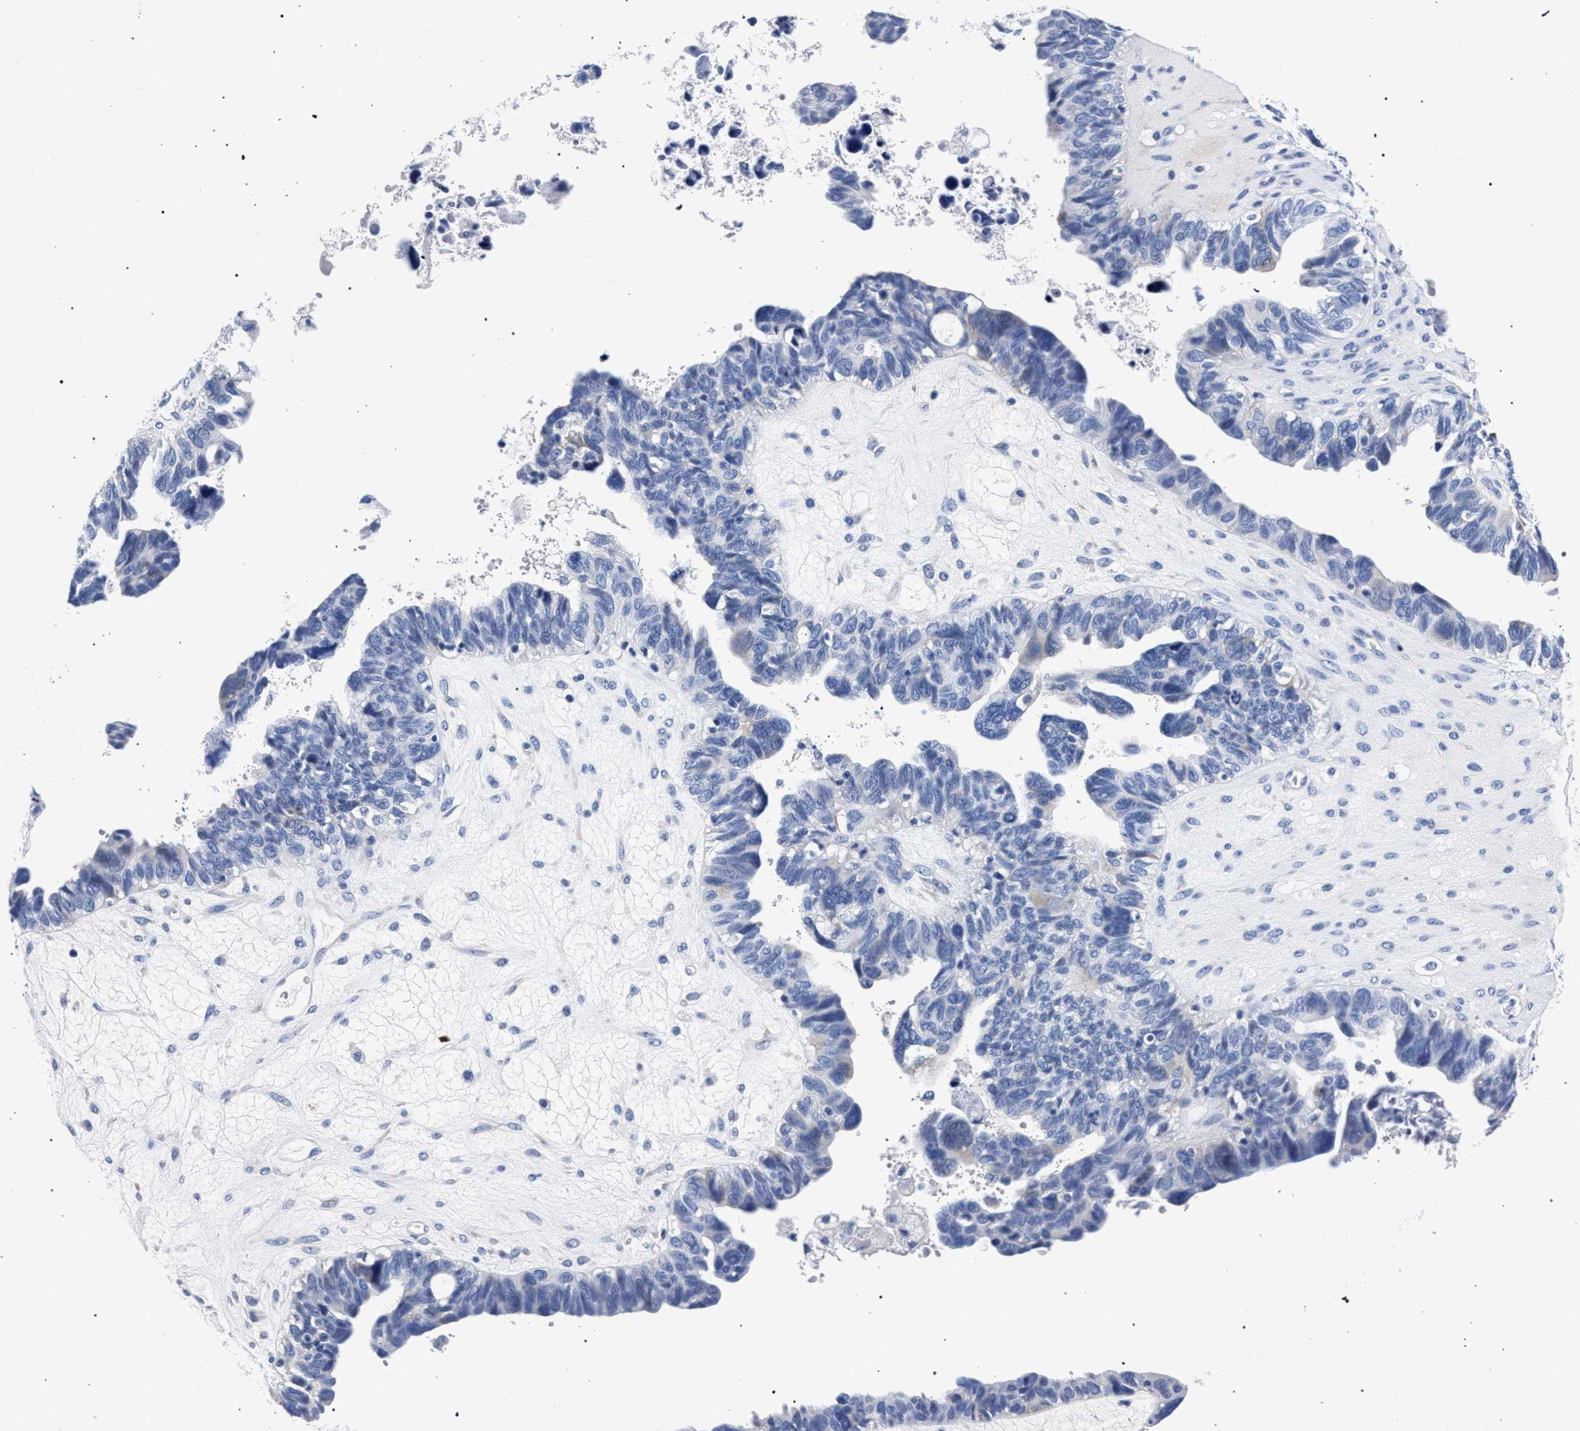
{"staining": {"intensity": "negative", "quantity": "none", "location": "none"}, "tissue": "ovarian cancer", "cell_type": "Tumor cells", "image_type": "cancer", "snomed": [{"axis": "morphology", "description": "Cystadenocarcinoma, serous, NOS"}, {"axis": "topography", "description": "Ovary"}], "caption": "Immunohistochemistry micrograph of serous cystadenocarcinoma (ovarian) stained for a protein (brown), which demonstrates no expression in tumor cells. (Brightfield microscopy of DAB immunohistochemistry at high magnification).", "gene": "AKAP4", "patient": {"sex": "female", "age": 79}}